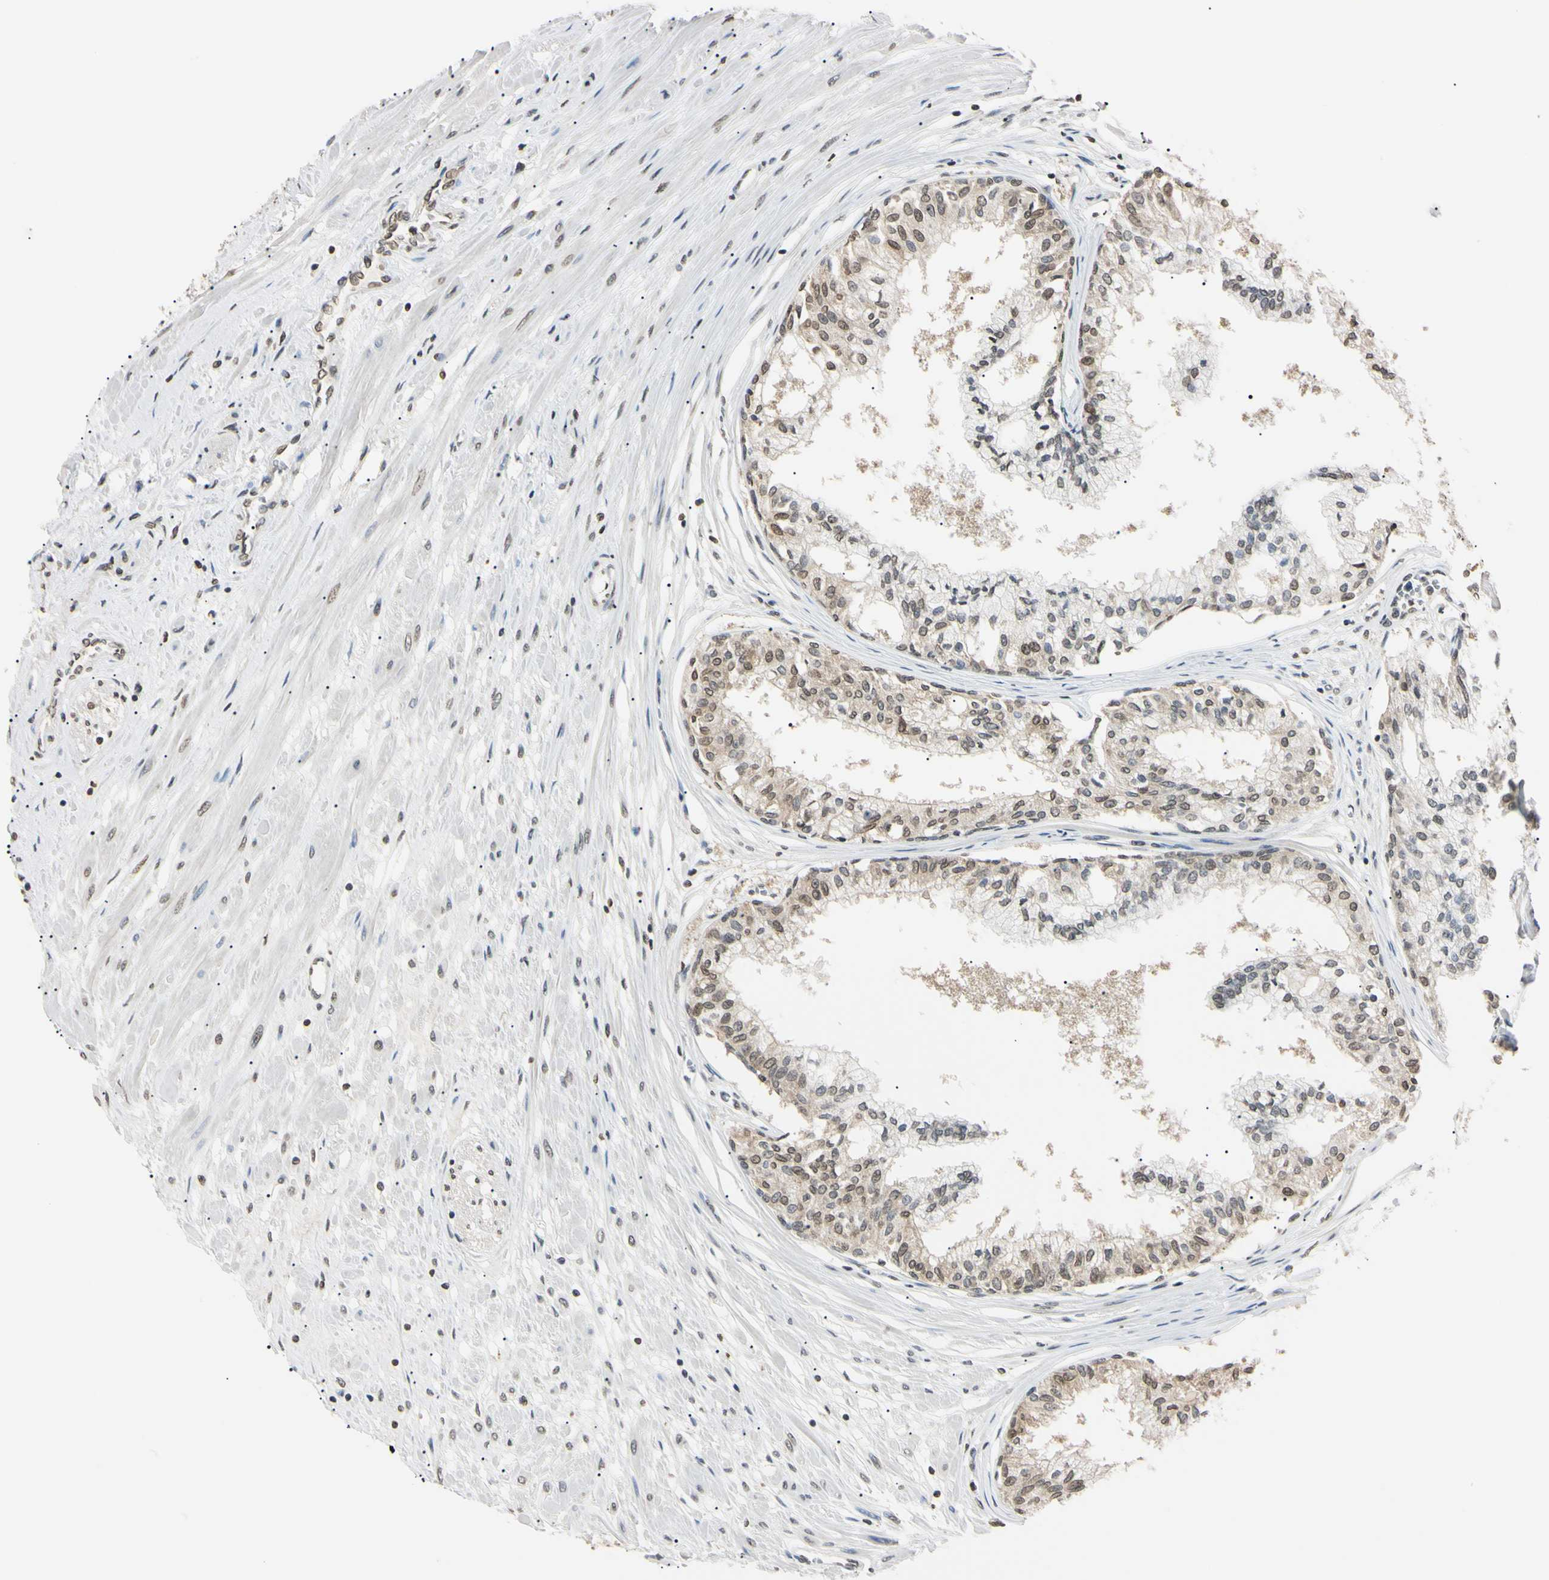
{"staining": {"intensity": "weak", "quantity": "25%-75%", "location": "cytoplasmic/membranous,nuclear"}, "tissue": "prostate", "cell_type": "Glandular cells", "image_type": "normal", "snomed": [{"axis": "morphology", "description": "Normal tissue, NOS"}, {"axis": "topography", "description": "Prostate"}, {"axis": "topography", "description": "Seminal veicle"}], "caption": "Immunohistochemistry (IHC) (DAB) staining of benign human prostate displays weak cytoplasmic/membranous,nuclear protein positivity in about 25%-75% of glandular cells.", "gene": "CDC45", "patient": {"sex": "male", "age": 60}}